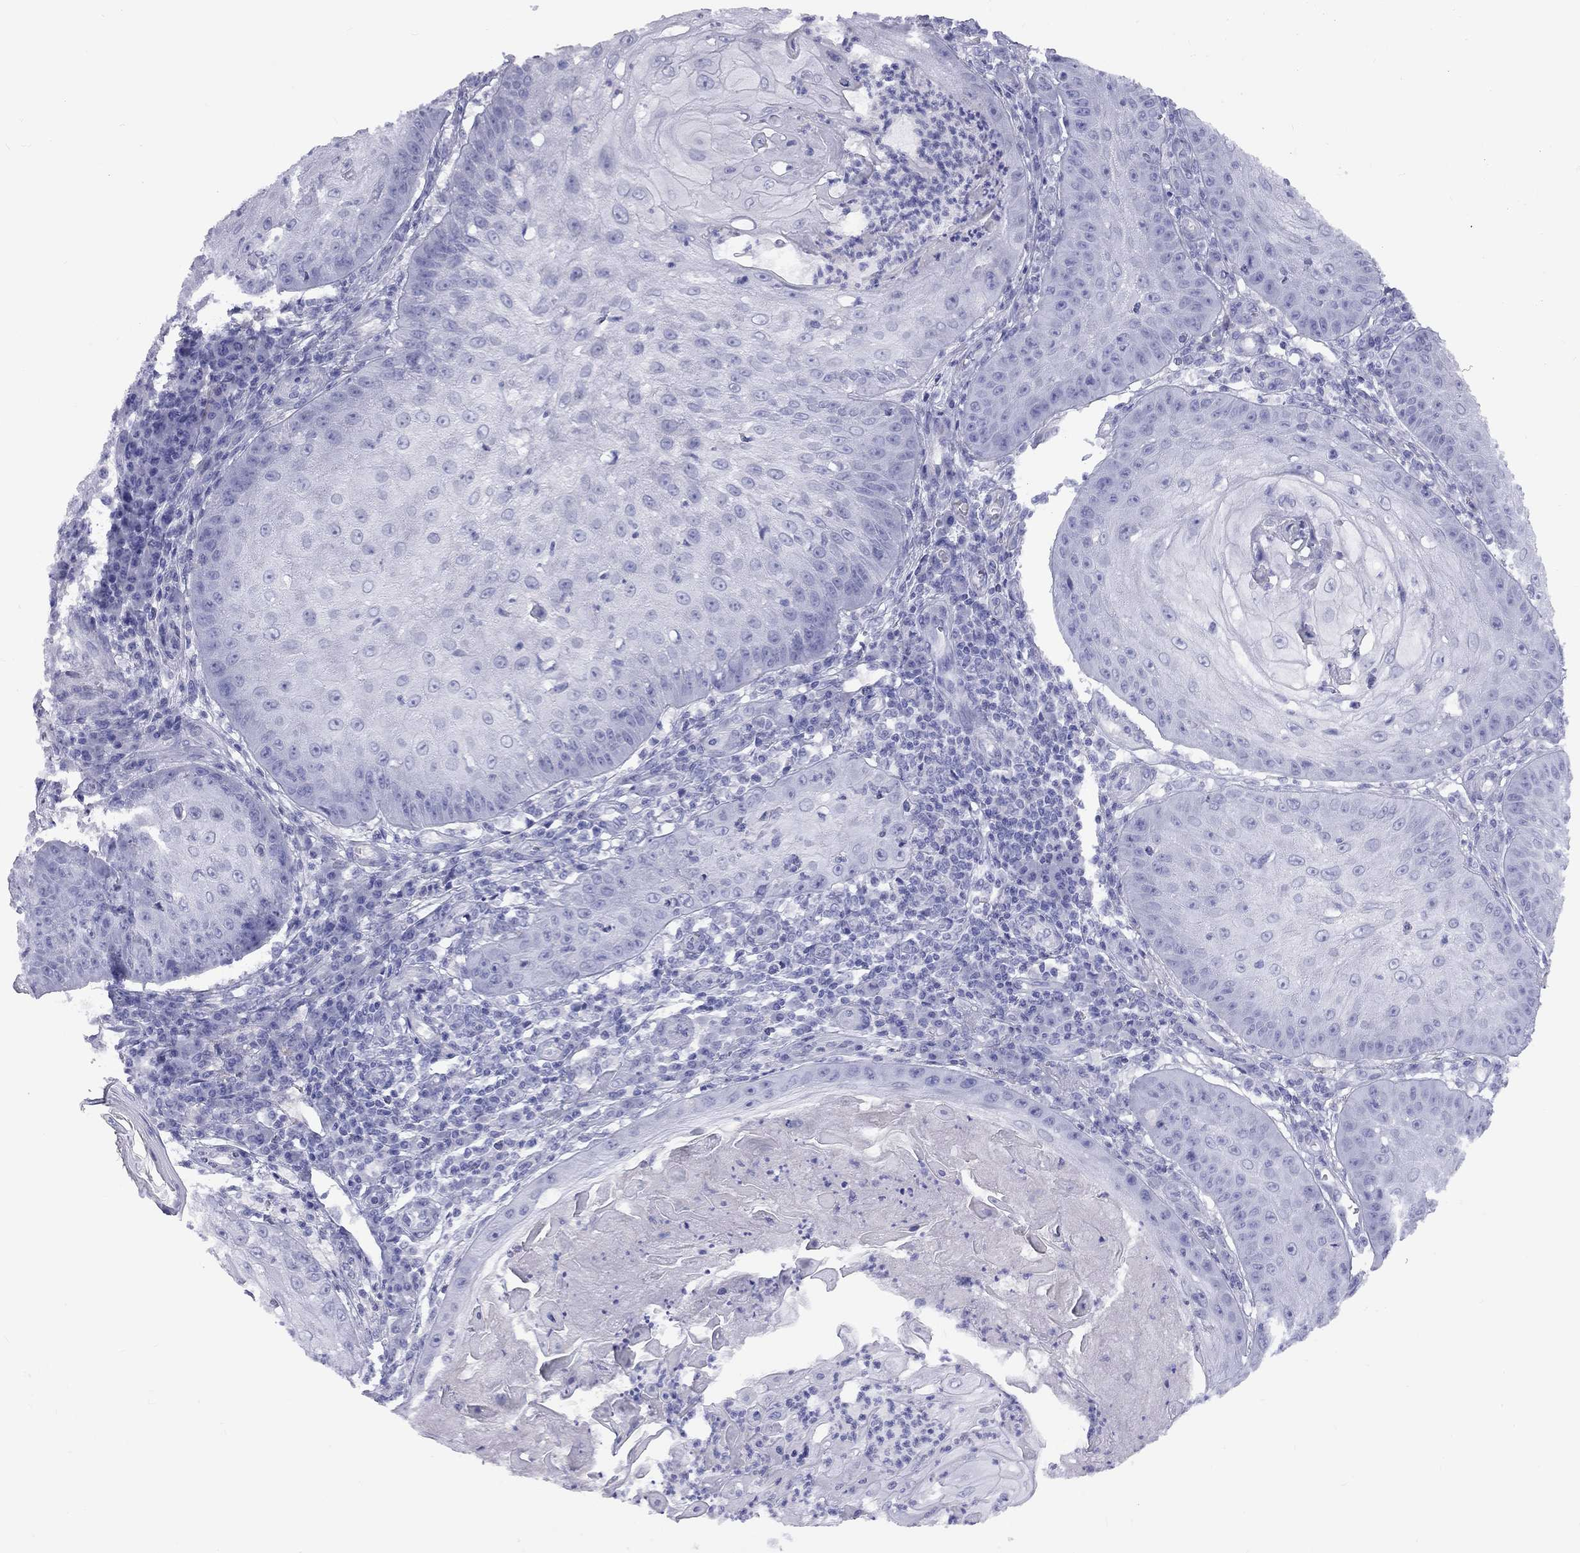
{"staining": {"intensity": "negative", "quantity": "none", "location": "none"}, "tissue": "skin cancer", "cell_type": "Tumor cells", "image_type": "cancer", "snomed": [{"axis": "morphology", "description": "Squamous cell carcinoma, NOS"}, {"axis": "topography", "description": "Skin"}], "caption": "An IHC micrograph of squamous cell carcinoma (skin) is shown. There is no staining in tumor cells of squamous cell carcinoma (skin).", "gene": "FSCN3", "patient": {"sex": "male", "age": 70}}